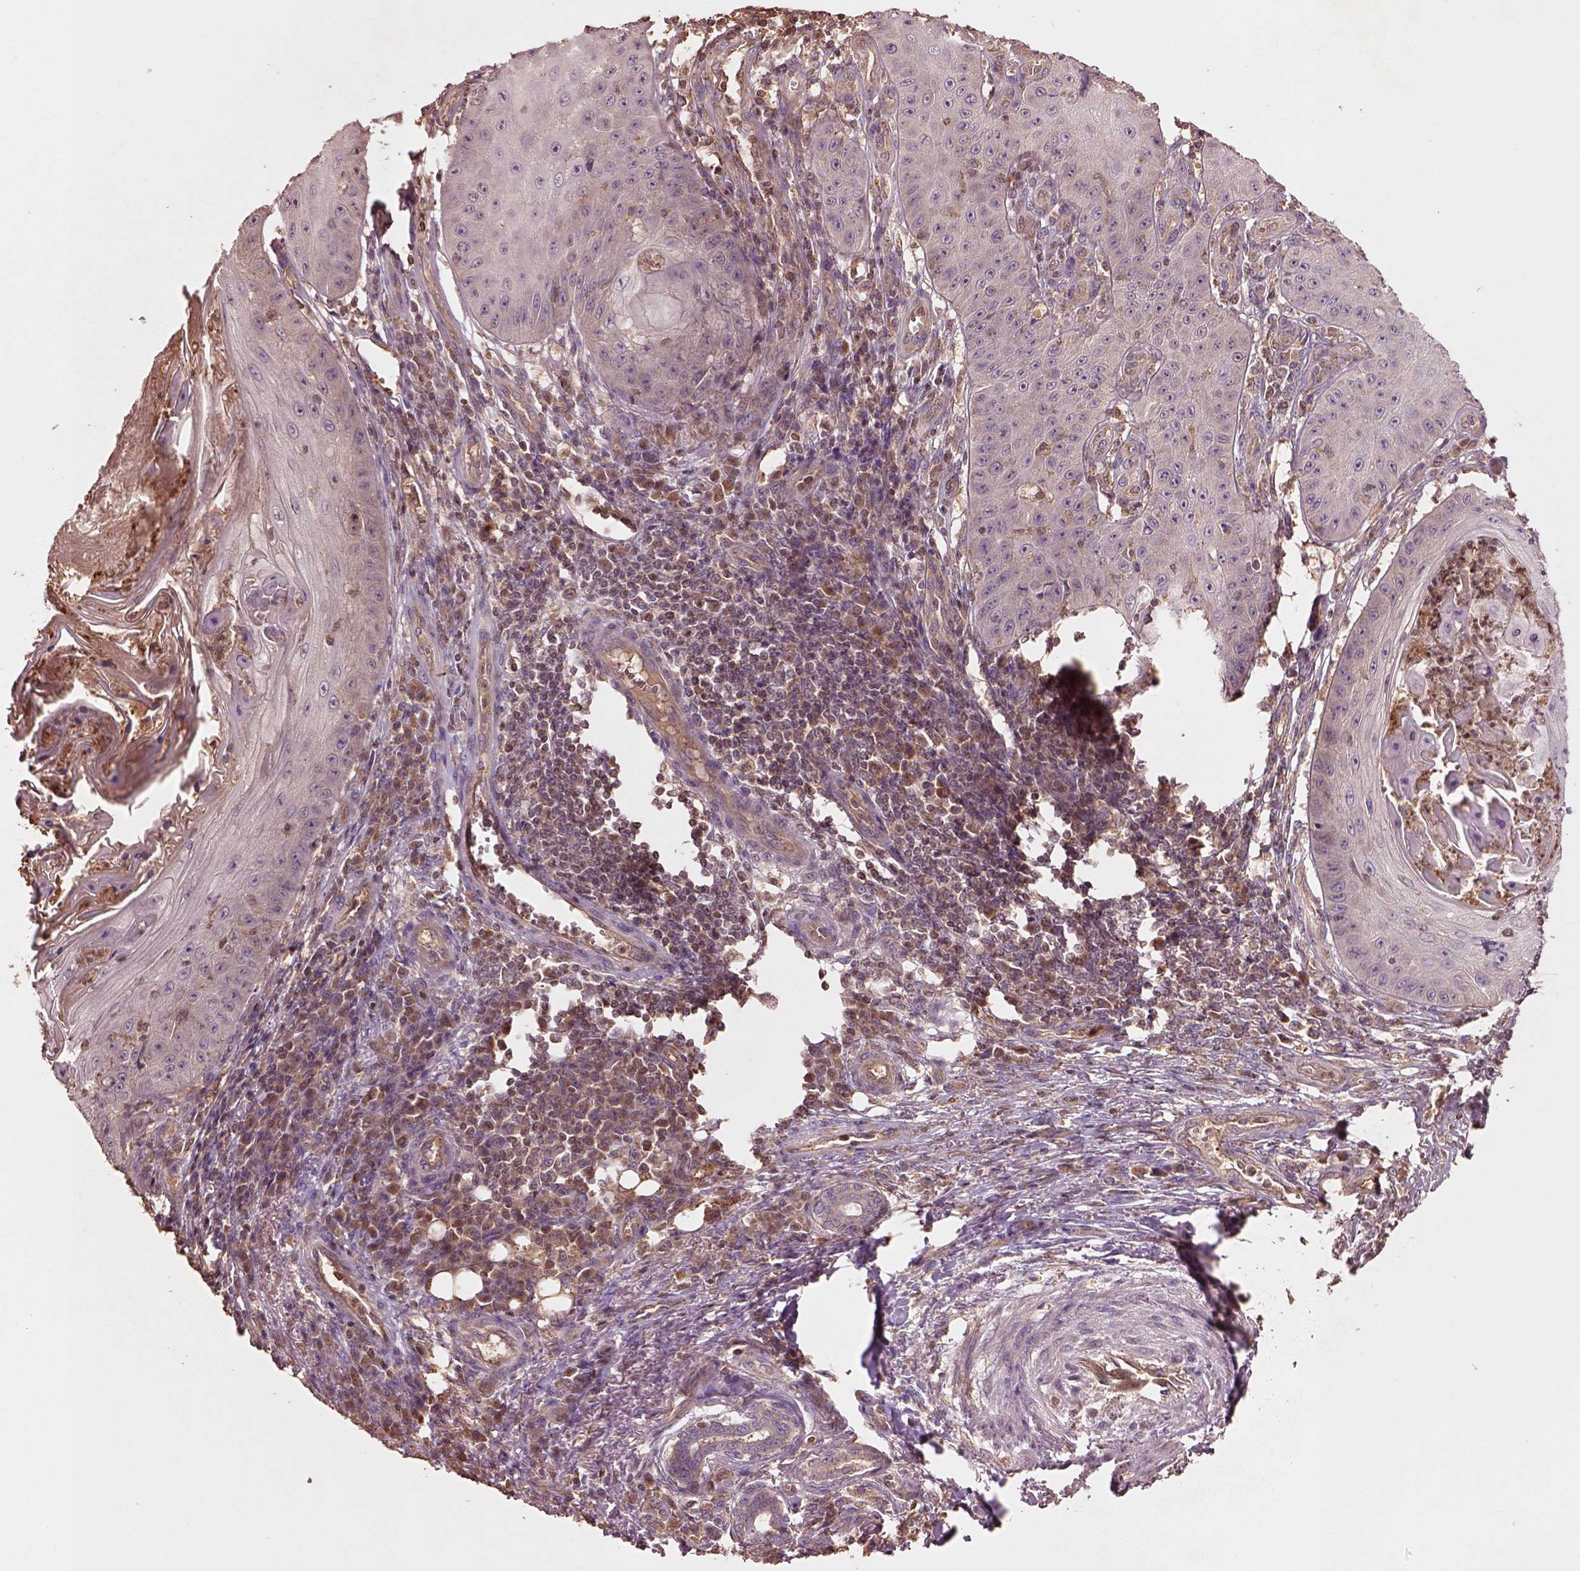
{"staining": {"intensity": "negative", "quantity": "none", "location": "none"}, "tissue": "skin cancer", "cell_type": "Tumor cells", "image_type": "cancer", "snomed": [{"axis": "morphology", "description": "Squamous cell carcinoma, NOS"}, {"axis": "topography", "description": "Skin"}], "caption": "This histopathology image is of skin cancer (squamous cell carcinoma) stained with IHC to label a protein in brown with the nuclei are counter-stained blue. There is no staining in tumor cells. Brightfield microscopy of immunohistochemistry (IHC) stained with DAB (3,3'-diaminobenzidine) (brown) and hematoxylin (blue), captured at high magnification.", "gene": "TRADD", "patient": {"sex": "male", "age": 70}}